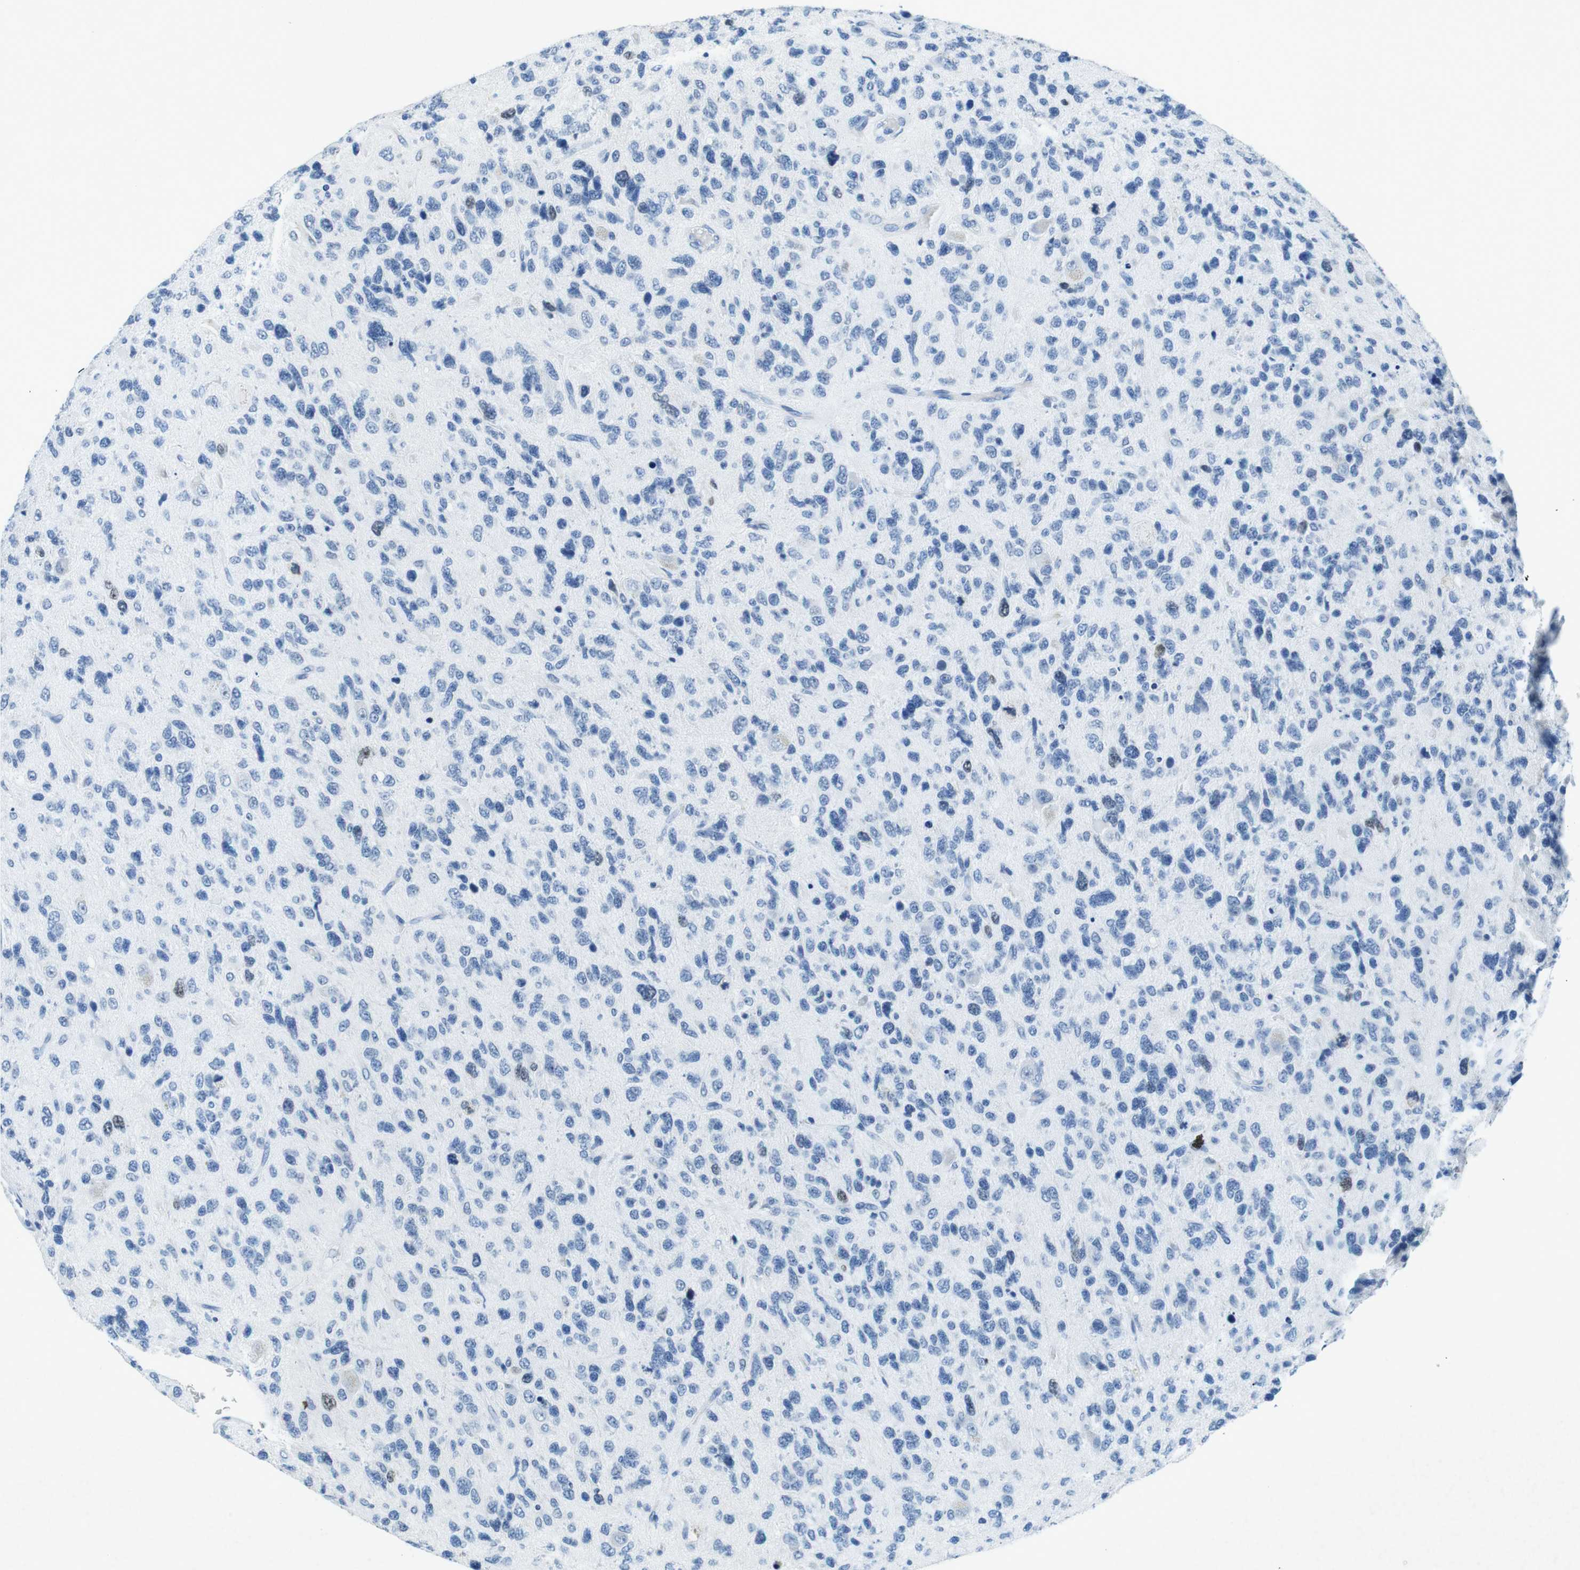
{"staining": {"intensity": "negative", "quantity": "none", "location": "none"}, "tissue": "glioma", "cell_type": "Tumor cells", "image_type": "cancer", "snomed": [{"axis": "morphology", "description": "Glioma, malignant, High grade"}, {"axis": "topography", "description": "Brain"}], "caption": "There is no significant expression in tumor cells of glioma.", "gene": "CTAG1B", "patient": {"sex": "female", "age": 58}}